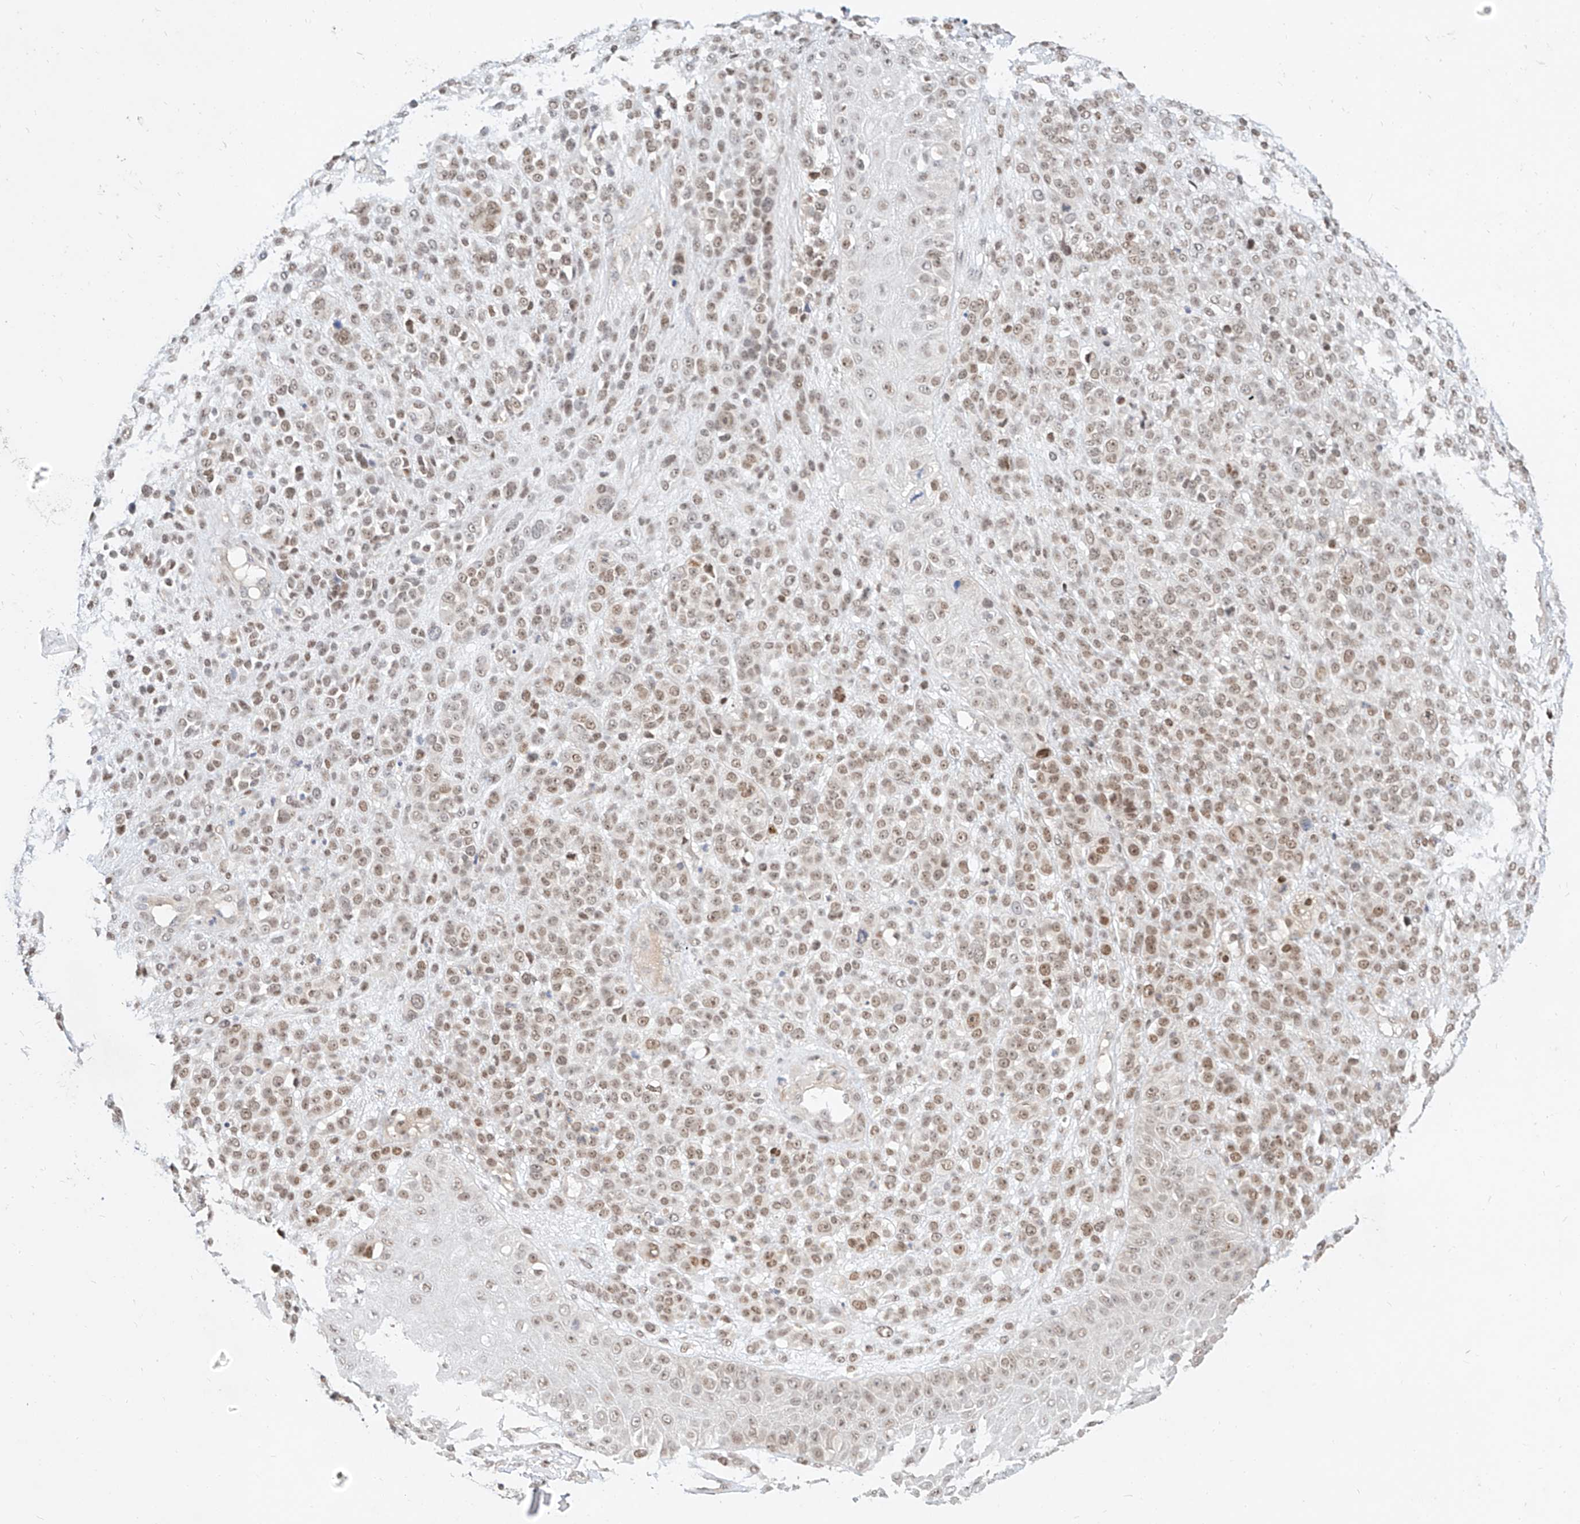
{"staining": {"intensity": "weak", "quantity": ">75%", "location": "nuclear"}, "tissue": "melanoma", "cell_type": "Tumor cells", "image_type": "cancer", "snomed": [{"axis": "morphology", "description": "Malignant melanoma, NOS"}, {"axis": "topography", "description": "Skin"}], "caption": "Immunohistochemical staining of human malignant melanoma exhibits weak nuclear protein positivity in approximately >75% of tumor cells.", "gene": "CBX8", "patient": {"sex": "female", "age": 55}}